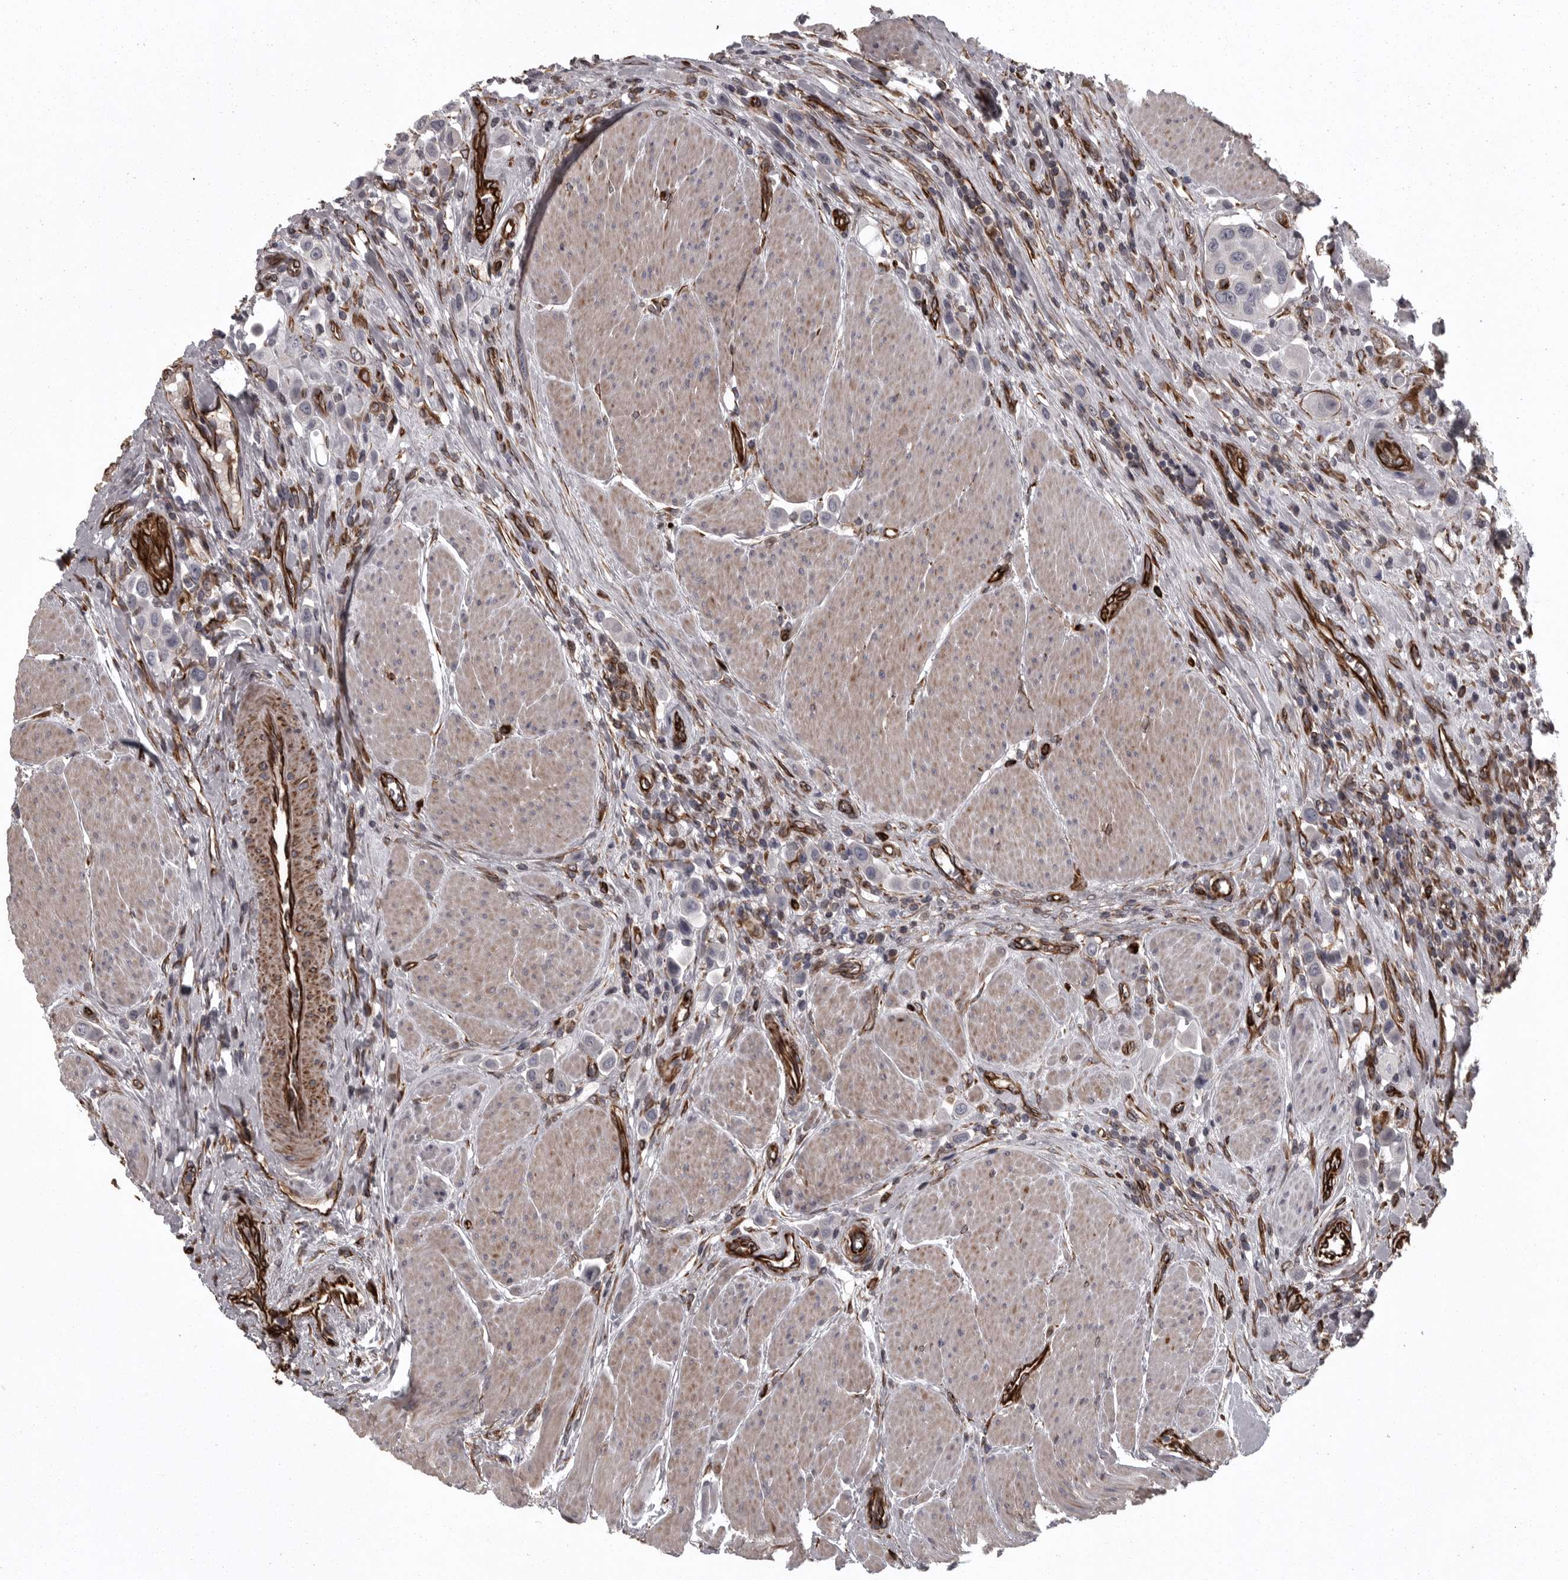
{"staining": {"intensity": "negative", "quantity": "none", "location": "none"}, "tissue": "urothelial cancer", "cell_type": "Tumor cells", "image_type": "cancer", "snomed": [{"axis": "morphology", "description": "Urothelial carcinoma, High grade"}, {"axis": "topography", "description": "Urinary bladder"}], "caption": "Image shows no significant protein expression in tumor cells of urothelial cancer.", "gene": "FAAP100", "patient": {"sex": "male", "age": 50}}